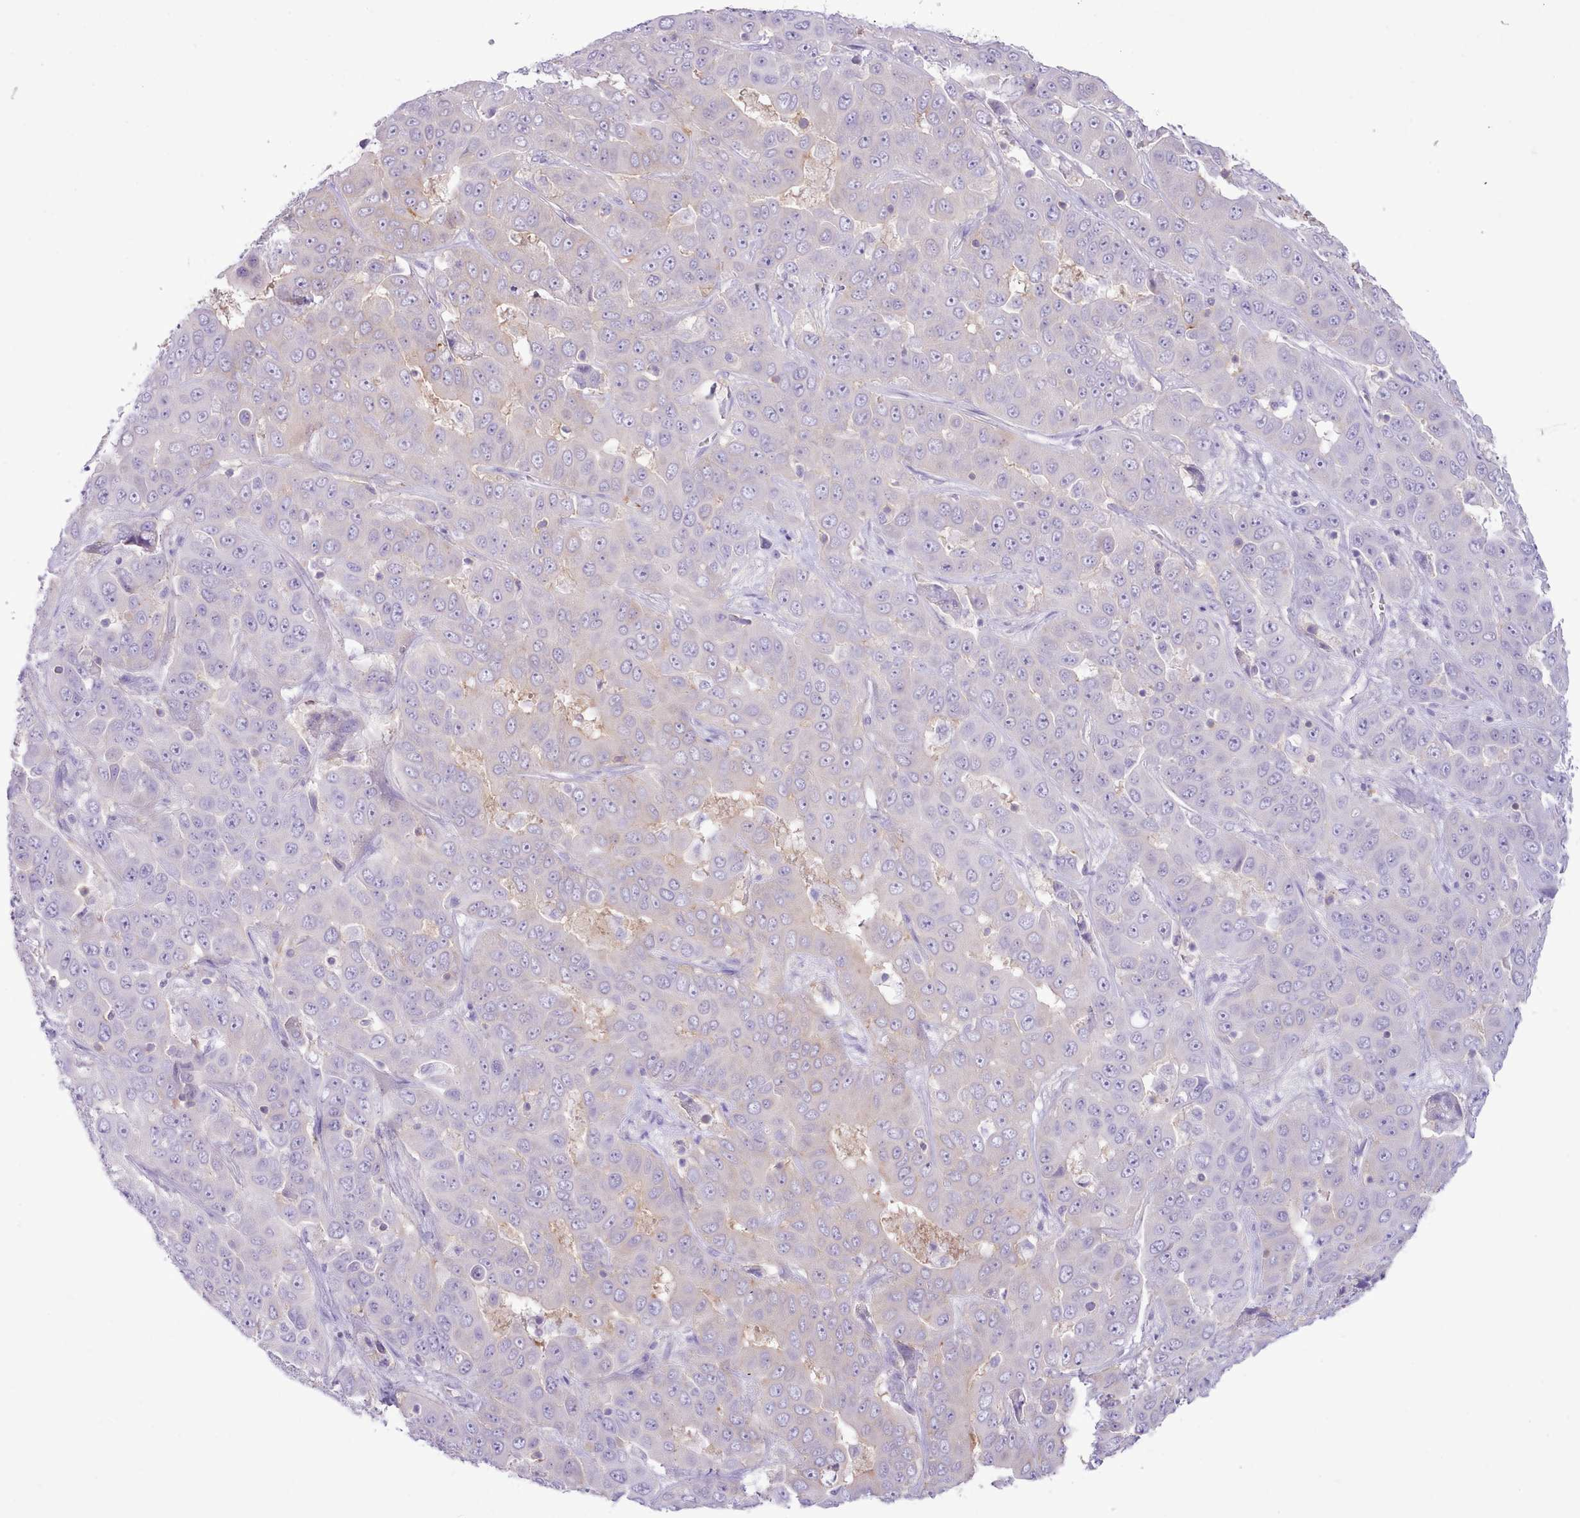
{"staining": {"intensity": "negative", "quantity": "none", "location": "none"}, "tissue": "liver cancer", "cell_type": "Tumor cells", "image_type": "cancer", "snomed": [{"axis": "morphology", "description": "Cholangiocarcinoma"}, {"axis": "topography", "description": "Liver"}], "caption": "Immunohistochemistry micrograph of liver cholangiocarcinoma stained for a protein (brown), which reveals no staining in tumor cells.", "gene": "MDFI", "patient": {"sex": "female", "age": 52}}